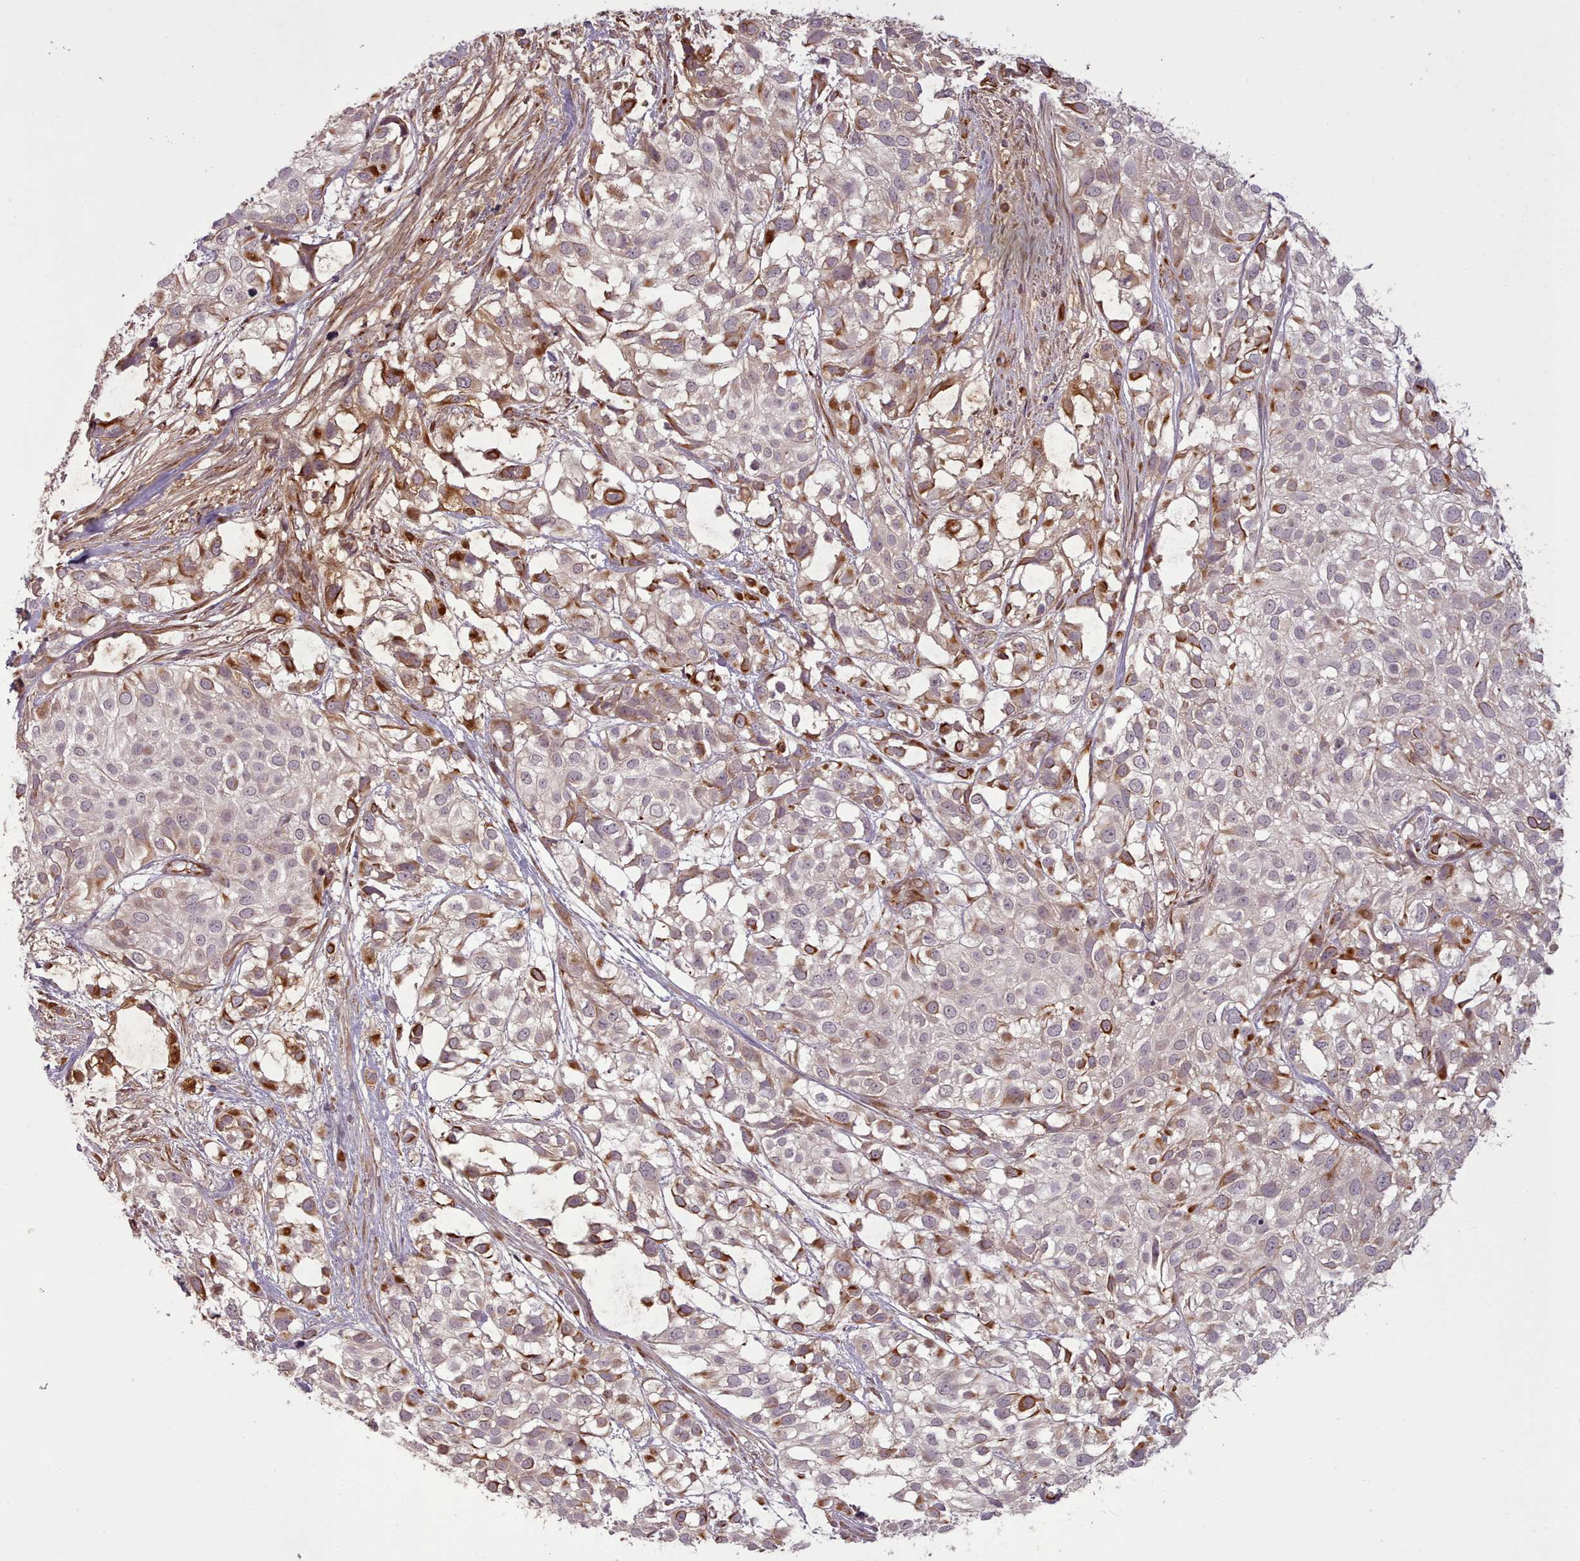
{"staining": {"intensity": "strong", "quantity": "<25%", "location": "cytoplasmic/membranous"}, "tissue": "urothelial cancer", "cell_type": "Tumor cells", "image_type": "cancer", "snomed": [{"axis": "morphology", "description": "Urothelial carcinoma, High grade"}, {"axis": "topography", "description": "Urinary bladder"}], "caption": "Immunohistochemical staining of human urothelial cancer reveals medium levels of strong cytoplasmic/membranous protein staining in about <25% of tumor cells. The staining was performed using DAB (3,3'-diaminobenzidine) to visualize the protein expression in brown, while the nuclei were stained in blue with hematoxylin (Magnification: 20x).", "gene": "GBGT1", "patient": {"sex": "male", "age": 56}}